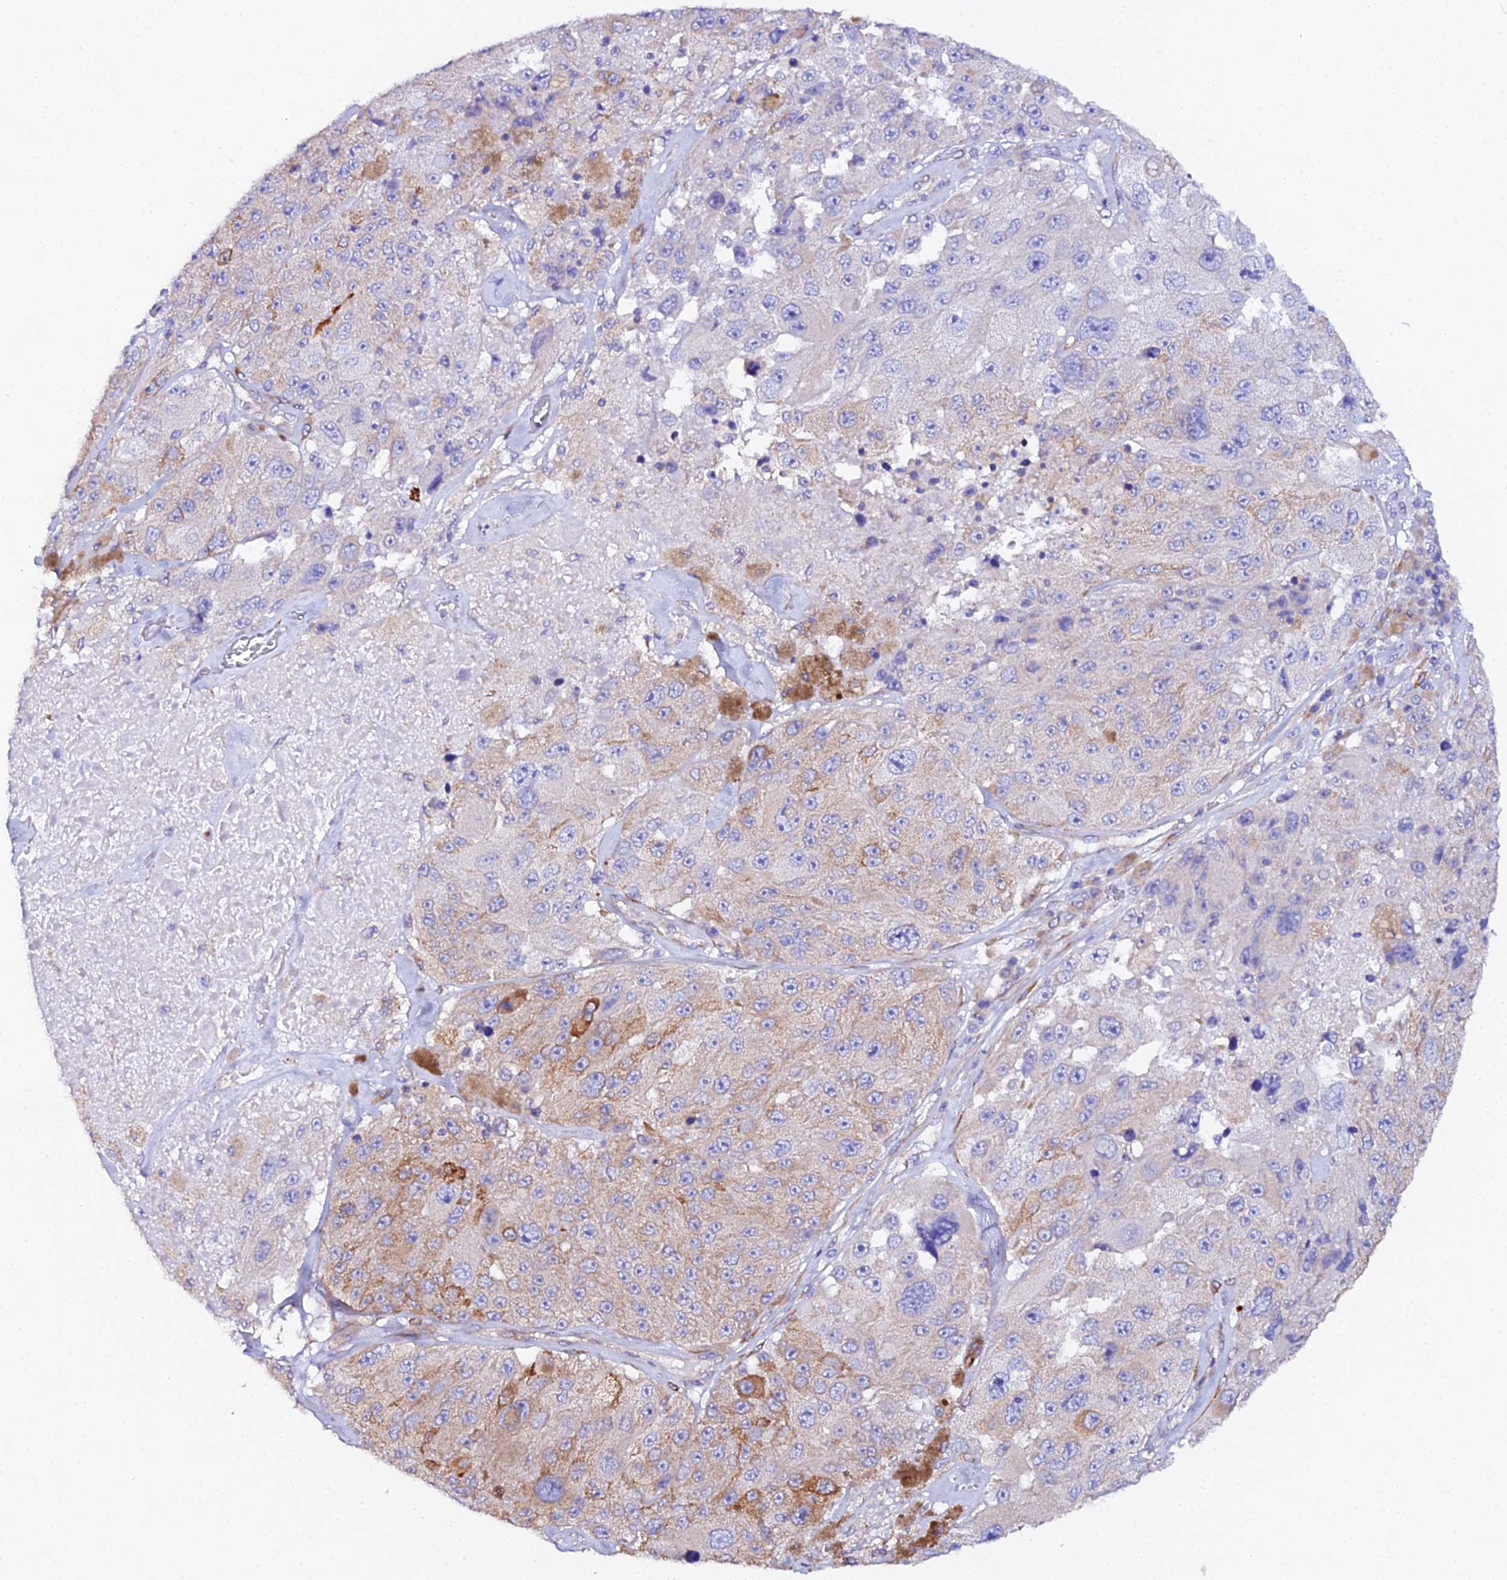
{"staining": {"intensity": "moderate", "quantity": "<25%", "location": "cytoplasmic/membranous"}, "tissue": "melanoma", "cell_type": "Tumor cells", "image_type": "cancer", "snomed": [{"axis": "morphology", "description": "Malignant melanoma, Metastatic site"}, {"axis": "topography", "description": "Lymph node"}], "caption": "Malignant melanoma (metastatic site) stained with a brown dye reveals moderate cytoplasmic/membranous positive staining in about <25% of tumor cells.", "gene": "CFAP45", "patient": {"sex": "male", "age": 62}}